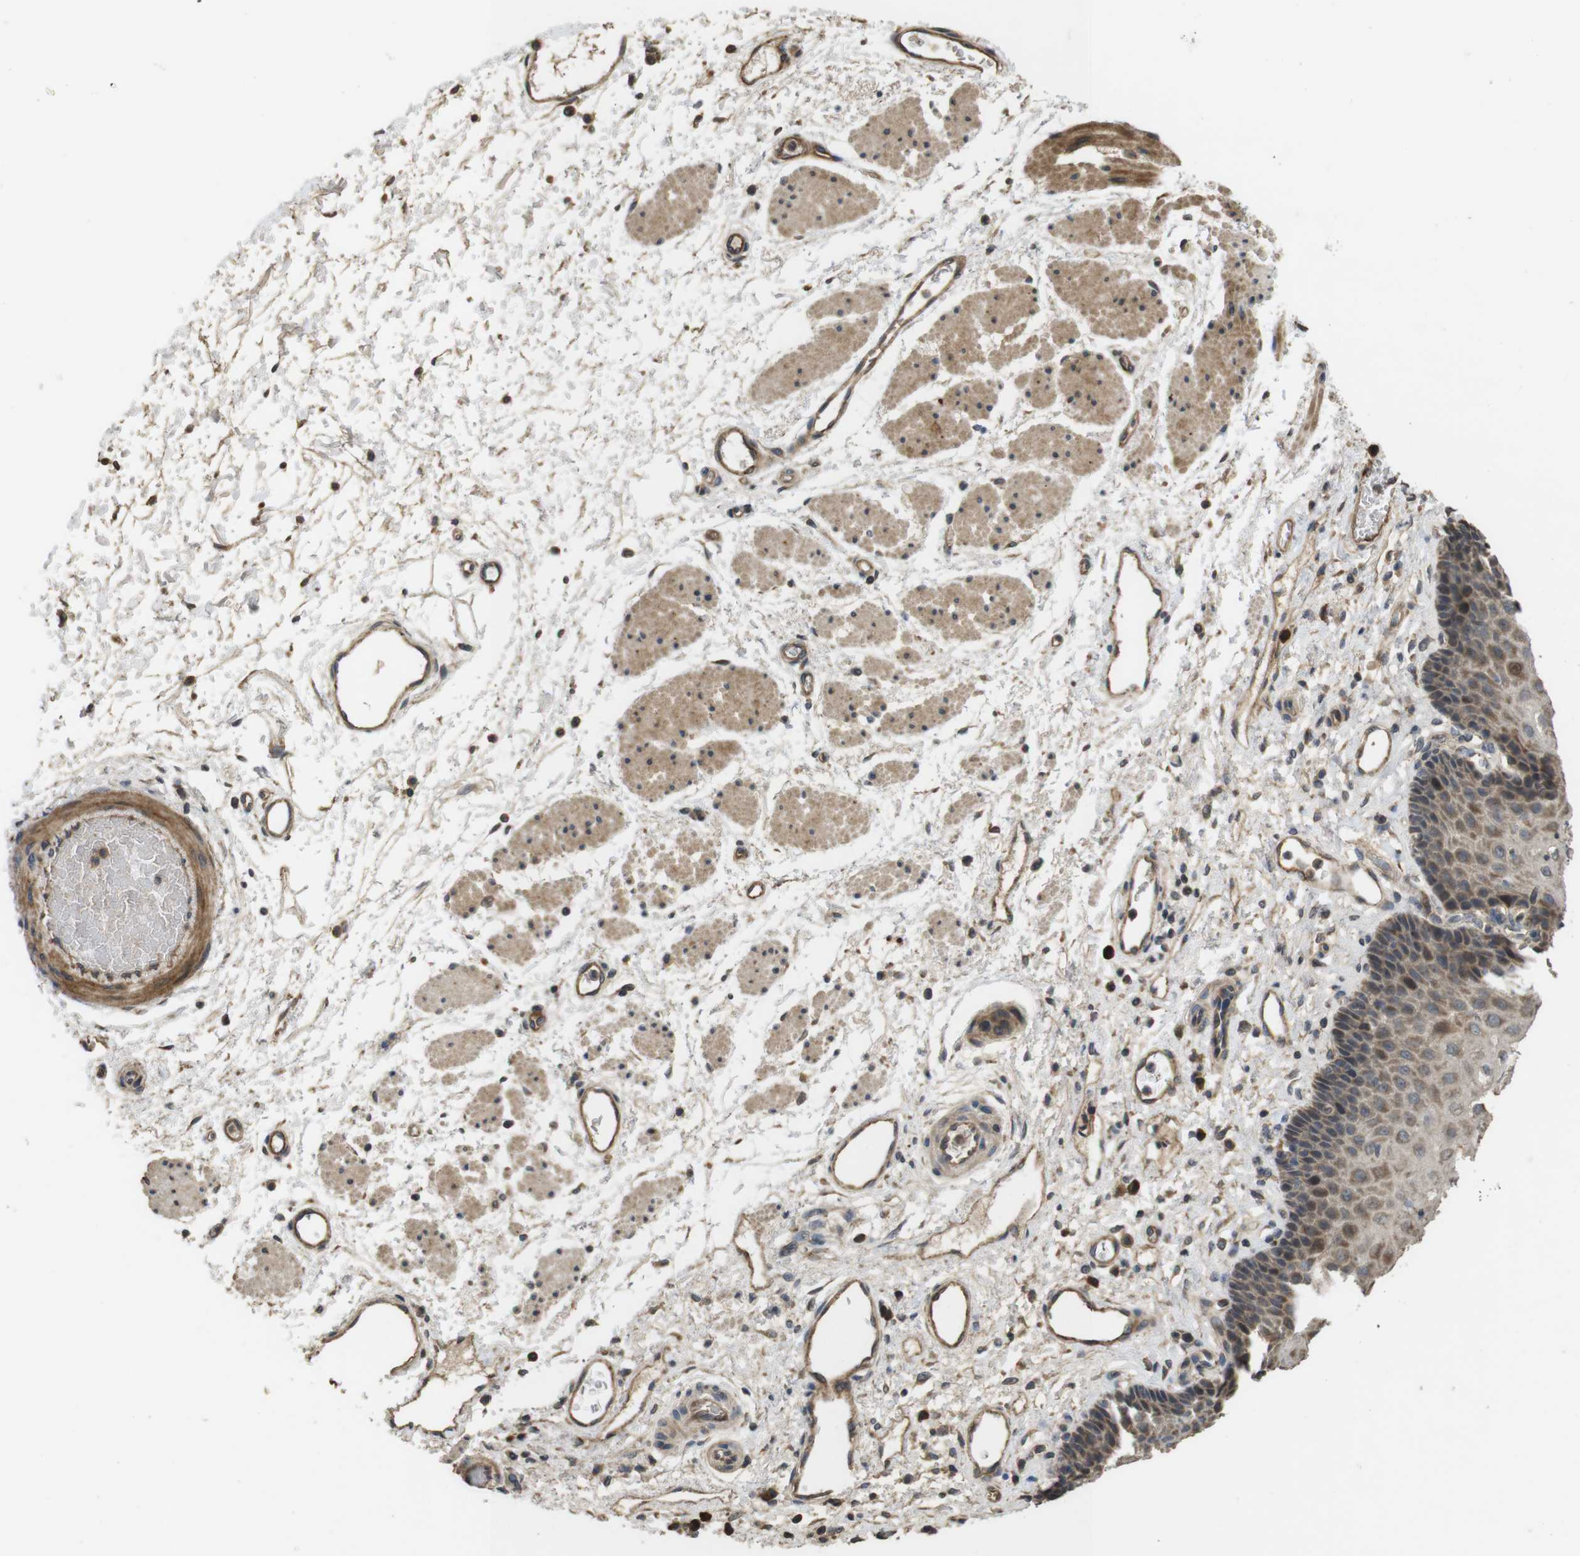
{"staining": {"intensity": "moderate", "quantity": "25%-75%", "location": "cytoplasmic/membranous"}, "tissue": "esophagus", "cell_type": "Squamous epithelial cells", "image_type": "normal", "snomed": [{"axis": "morphology", "description": "Normal tissue, NOS"}, {"axis": "topography", "description": "Esophagus"}], "caption": "Human esophagus stained with a brown dye demonstrates moderate cytoplasmic/membranous positive expression in about 25%-75% of squamous epithelial cells.", "gene": "PCDHB10", "patient": {"sex": "male", "age": 54}}